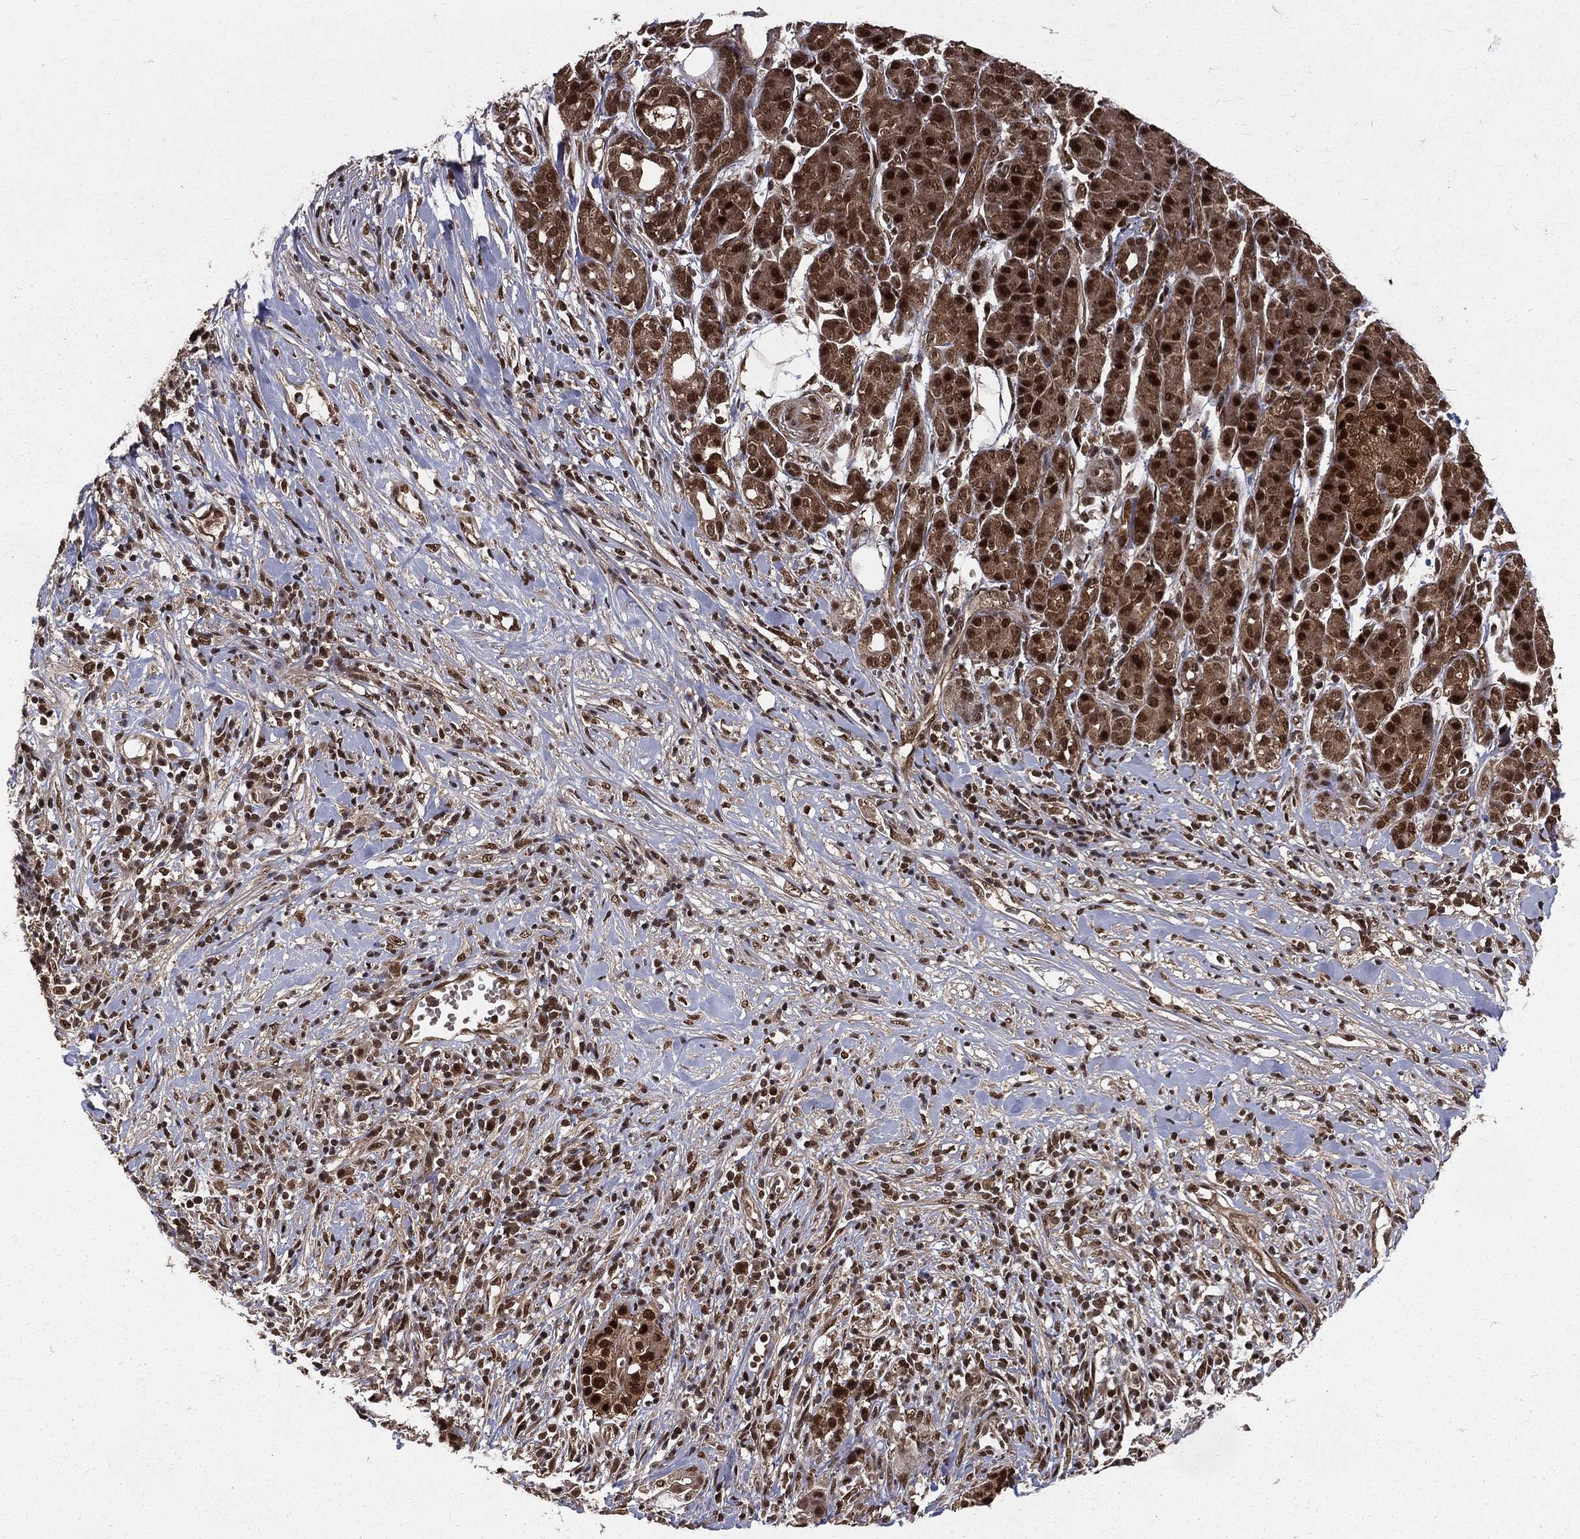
{"staining": {"intensity": "strong", "quantity": ">75%", "location": "cytoplasmic/membranous,nuclear"}, "tissue": "pancreatic cancer", "cell_type": "Tumor cells", "image_type": "cancer", "snomed": [{"axis": "morphology", "description": "Adenocarcinoma, NOS"}, {"axis": "topography", "description": "Pancreas"}], "caption": "This histopathology image exhibits immunohistochemistry (IHC) staining of human adenocarcinoma (pancreatic), with high strong cytoplasmic/membranous and nuclear positivity in approximately >75% of tumor cells.", "gene": "COPS4", "patient": {"sex": "male", "age": 61}}